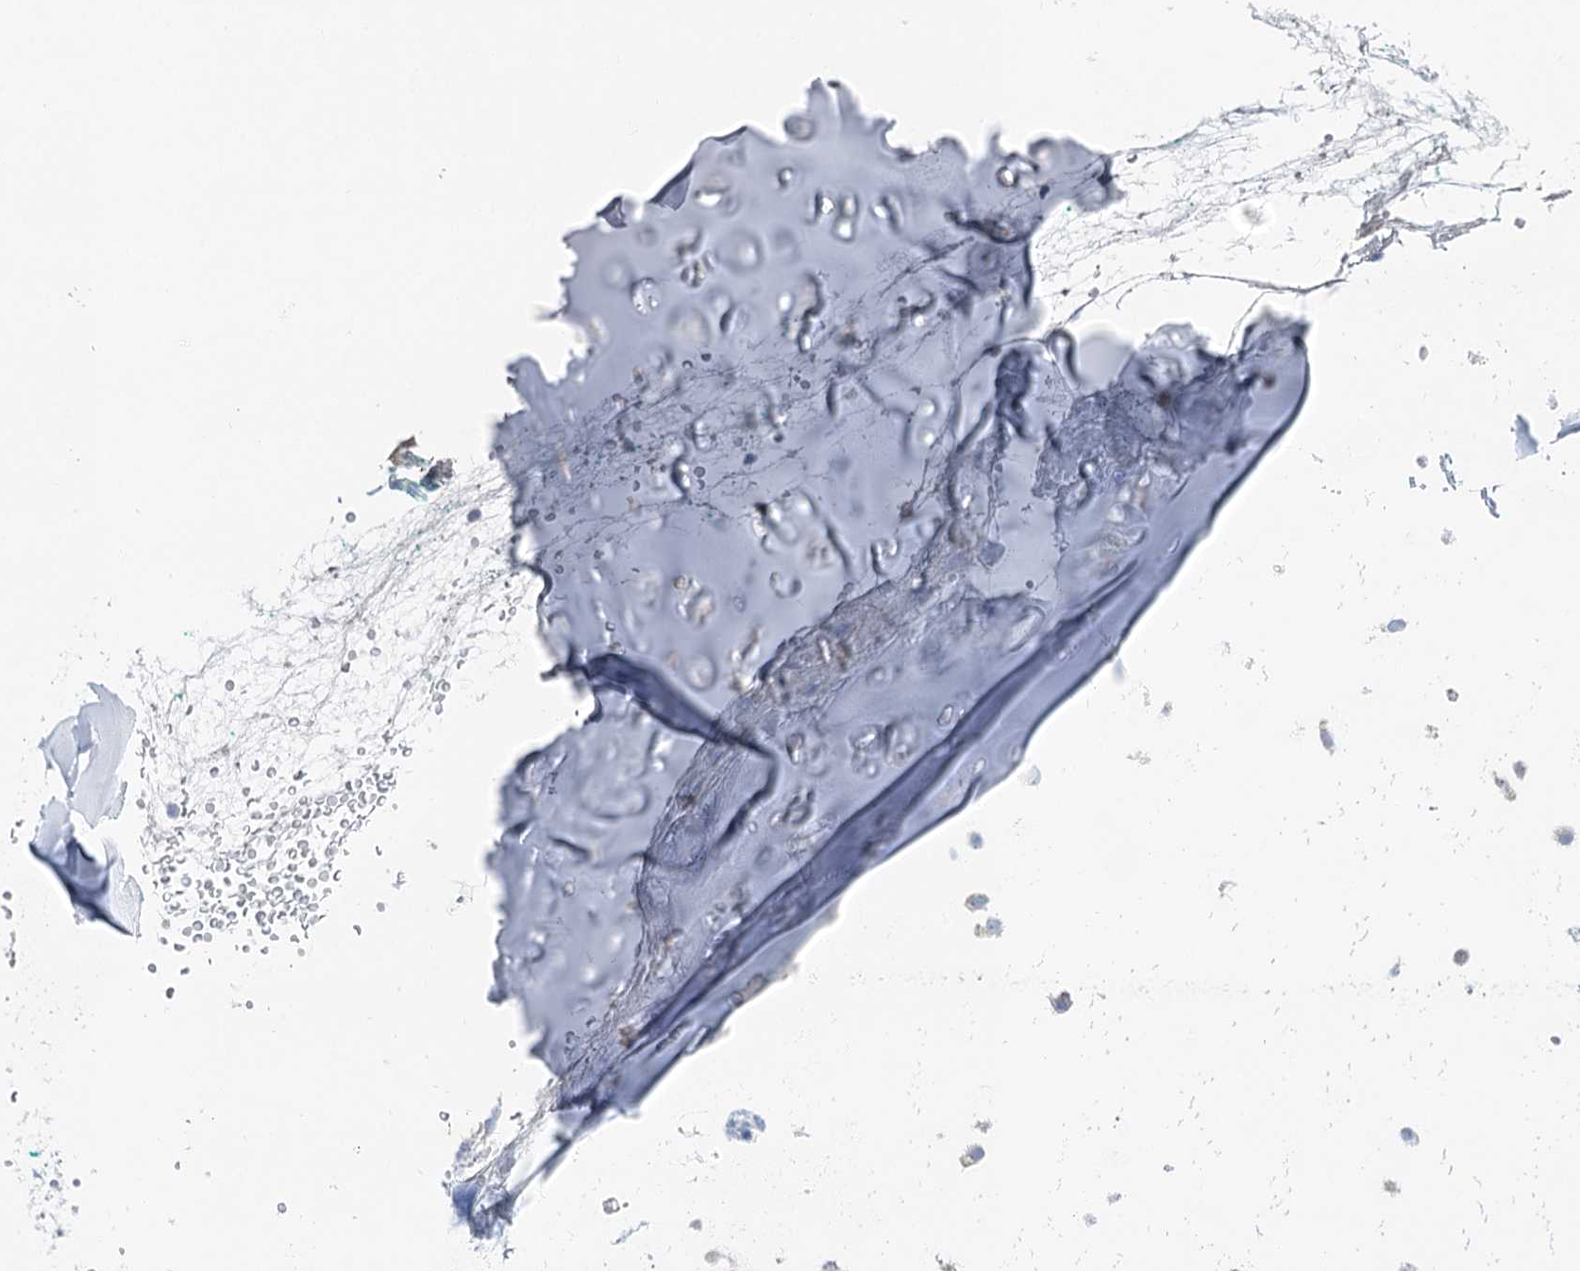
{"staining": {"intensity": "negative", "quantity": "none", "location": "none"}, "tissue": "adipose tissue", "cell_type": "Adipocytes", "image_type": "normal", "snomed": [{"axis": "morphology", "description": "Normal tissue, NOS"}, {"axis": "morphology", "description": "Basal cell carcinoma"}, {"axis": "topography", "description": "Cartilage tissue"}, {"axis": "topography", "description": "Nasopharynx"}, {"axis": "topography", "description": "Oral tissue"}], "caption": "Adipose tissue stained for a protein using immunohistochemistry (IHC) displays no positivity adipocytes.", "gene": "POGLUT1", "patient": {"sex": "female", "age": 77}}